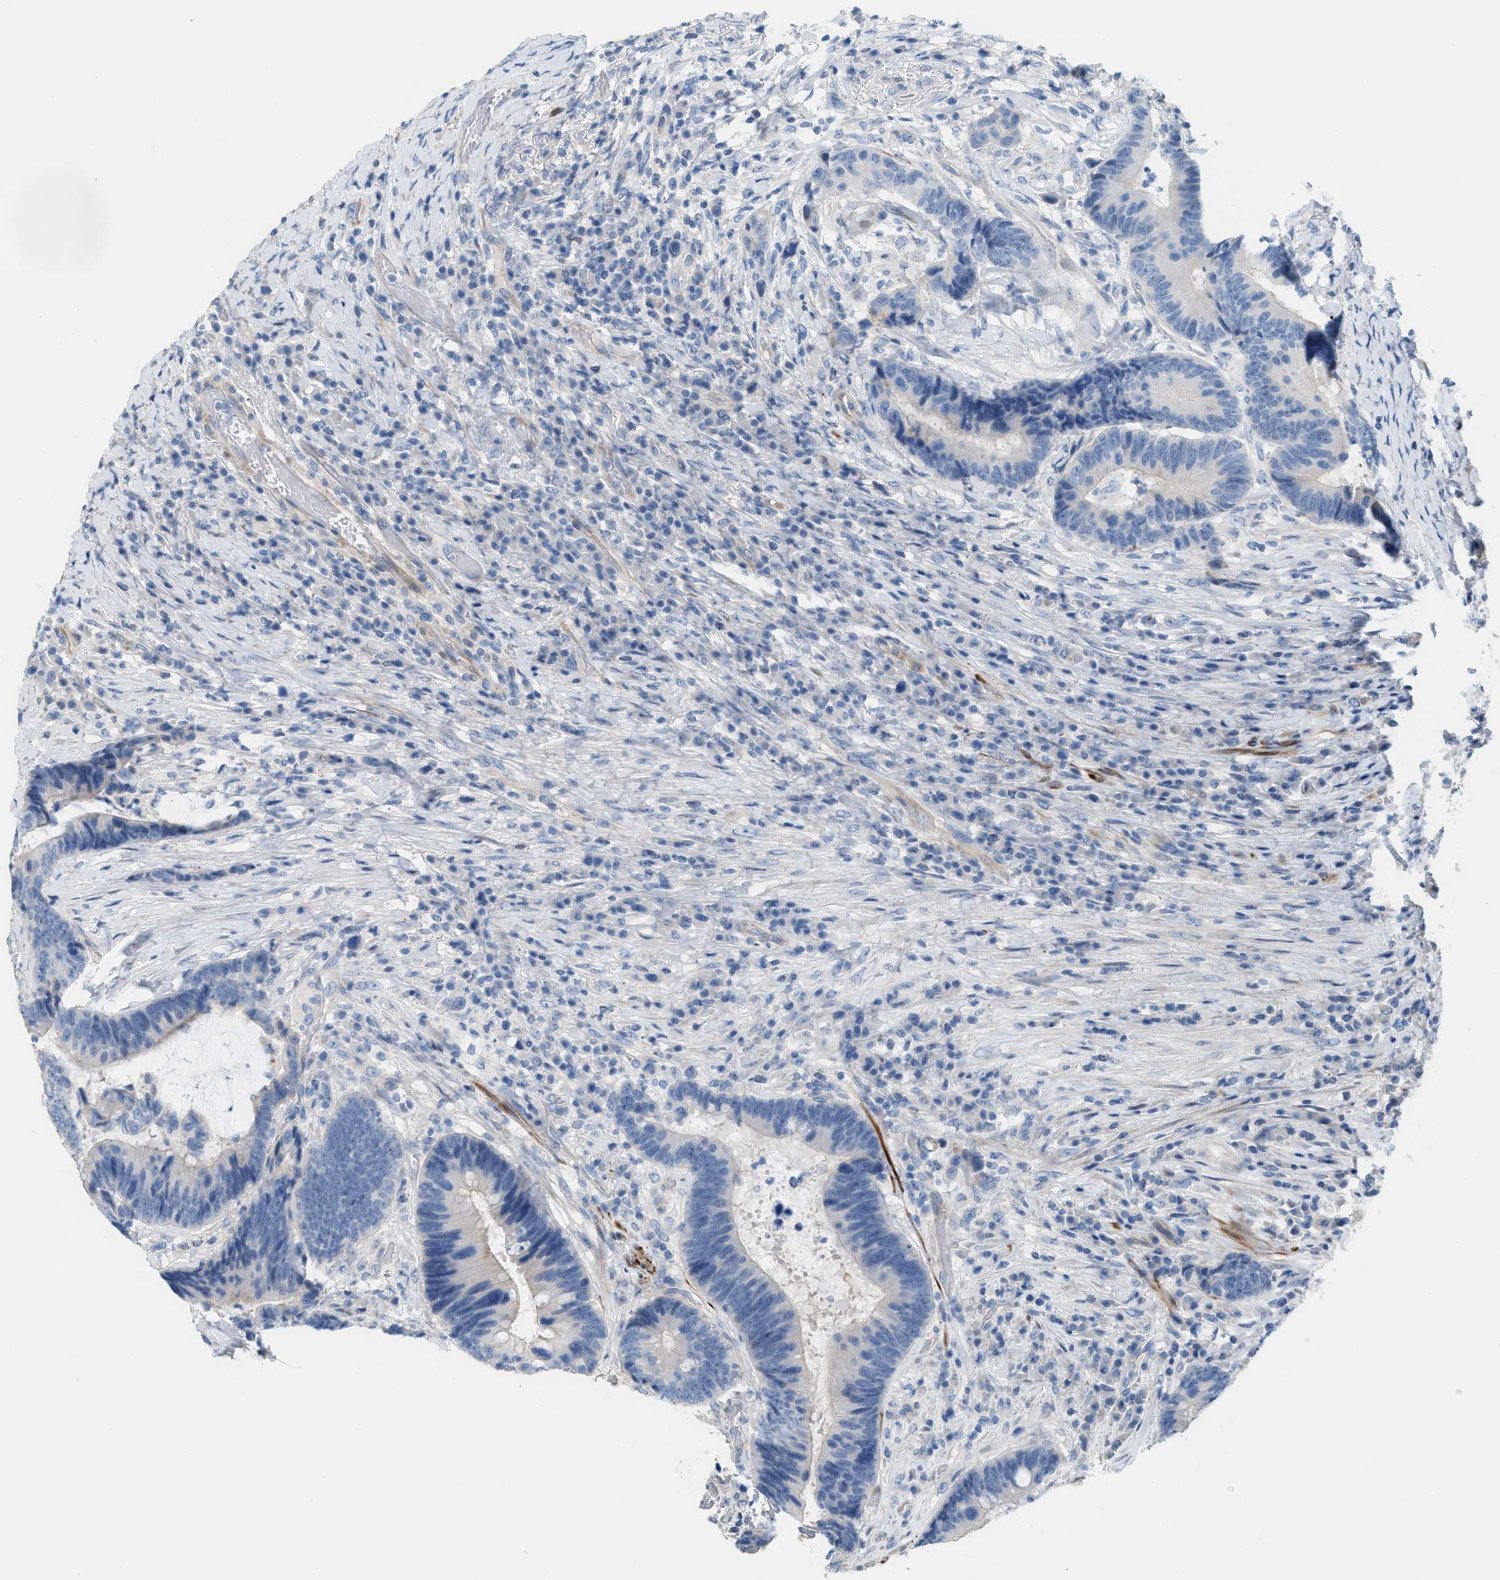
{"staining": {"intensity": "negative", "quantity": "none", "location": "none"}, "tissue": "colorectal cancer", "cell_type": "Tumor cells", "image_type": "cancer", "snomed": [{"axis": "morphology", "description": "Adenocarcinoma, NOS"}, {"axis": "topography", "description": "Rectum"}, {"axis": "topography", "description": "Anal"}], "caption": "High power microscopy photomicrograph of an IHC photomicrograph of colorectal cancer (adenocarcinoma), revealing no significant staining in tumor cells.", "gene": "MPP3", "patient": {"sex": "female", "age": 89}}